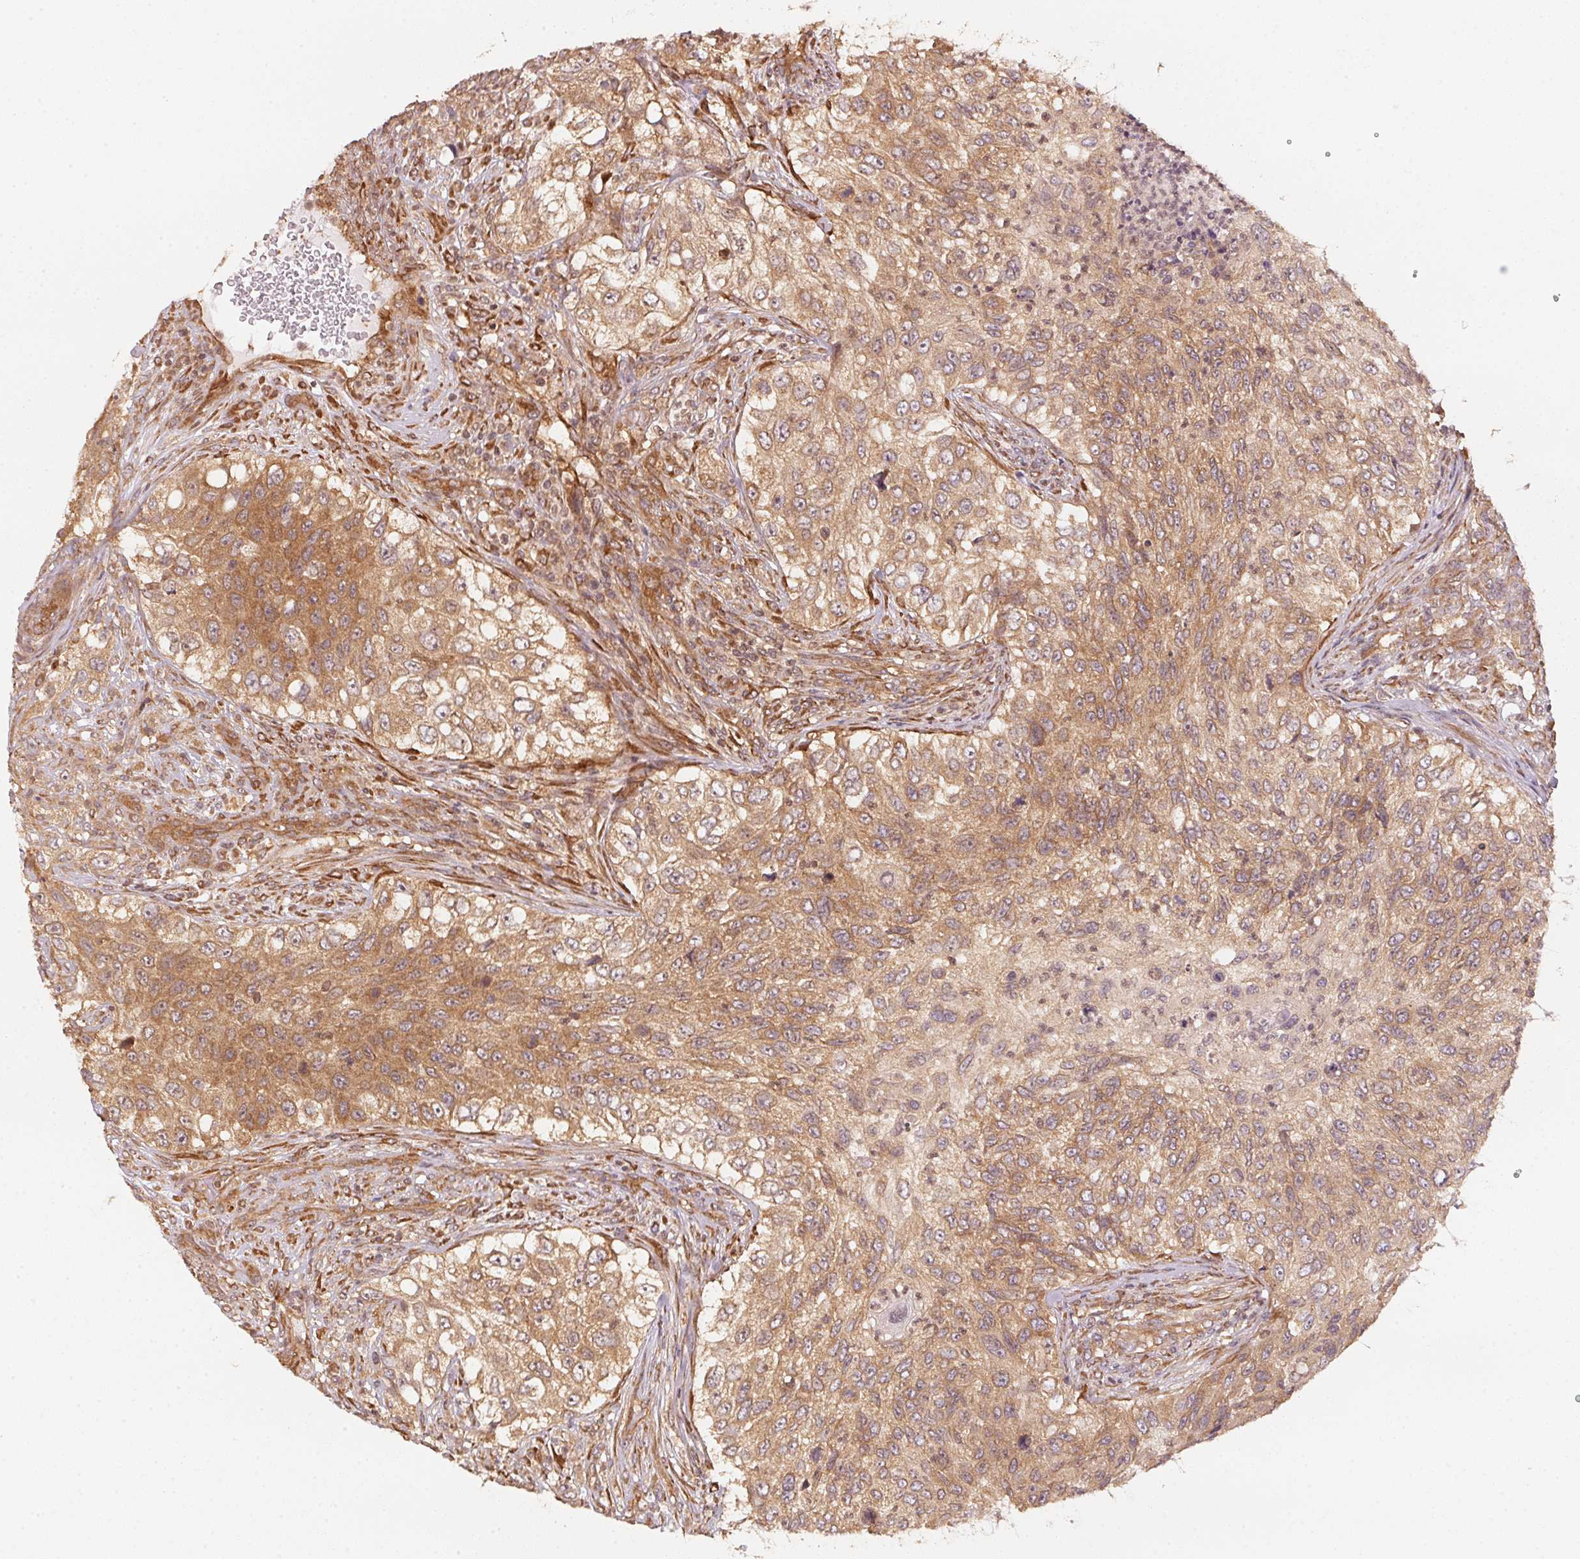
{"staining": {"intensity": "moderate", "quantity": ">75%", "location": "cytoplasmic/membranous"}, "tissue": "urothelial cancer", "cell_type": "Tumor cells", "image_type": "cancer", "snomed": [{"axis": "morphology", "description": "Urothelial carcinoma, High grade"}, {"axis": "topography", "description": "Urinary bladder"}], "caption": "DAB immunohistochemical staining of human high-grade urothelial carcinoma demonstrates moderate cytoplasmic/membranous protein staining in approximately >75% of tumor cells. The staining was performed using DAB, with brown indicating positive protein expression. Nuclei are stained blue with hematoxylin.", "gene": "STRN4", "patient": {"sex": "female", "age": 60}}